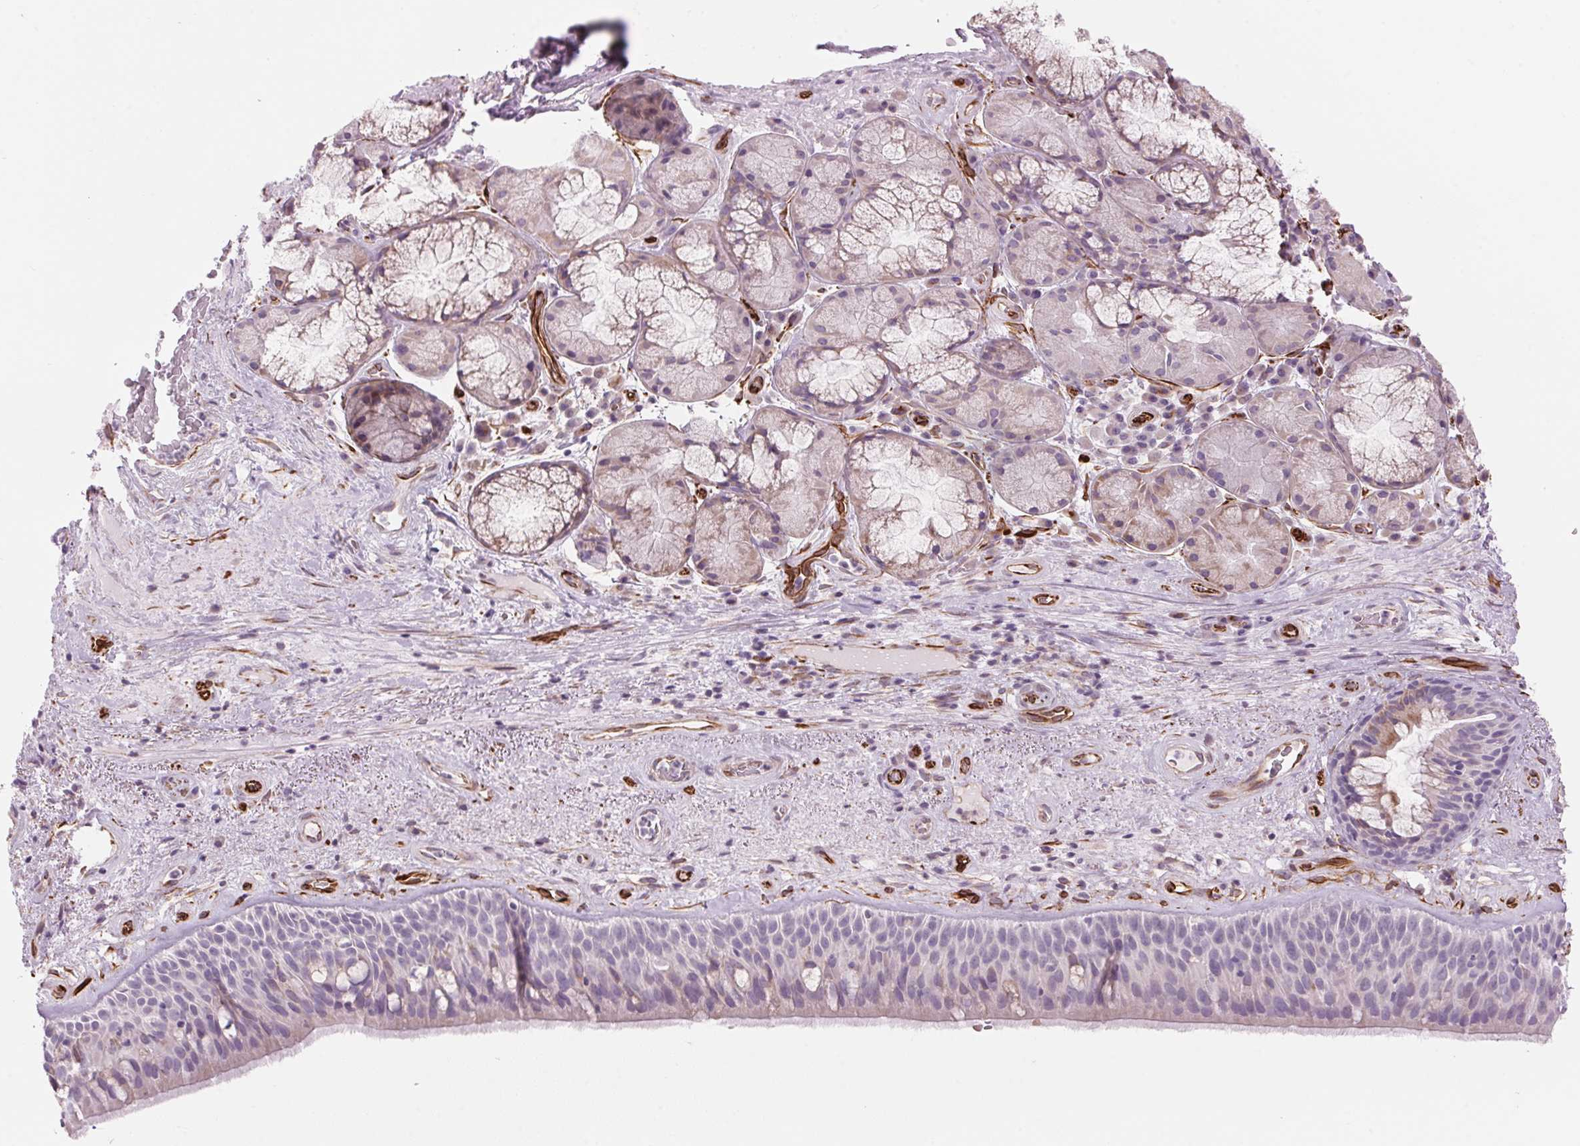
{"staining": {"intensity": "negative", "quantity": "none", "location": "none"}, "tissue": "bronchus", "cell_type": "Respiratory epithelial cells", "image_type": "normal", "snomed": [{"axis": "morphology", "description": "Normal tissue, NOS"}, {"axis": "topography", "description": "Bronchus"}], "caption": "A micrograph of bronchus stained for a protein shows no brown staining in respiratory epithelial cells.", "gene": "CLPS", "patient": {"sex": "male", "age": 48}}